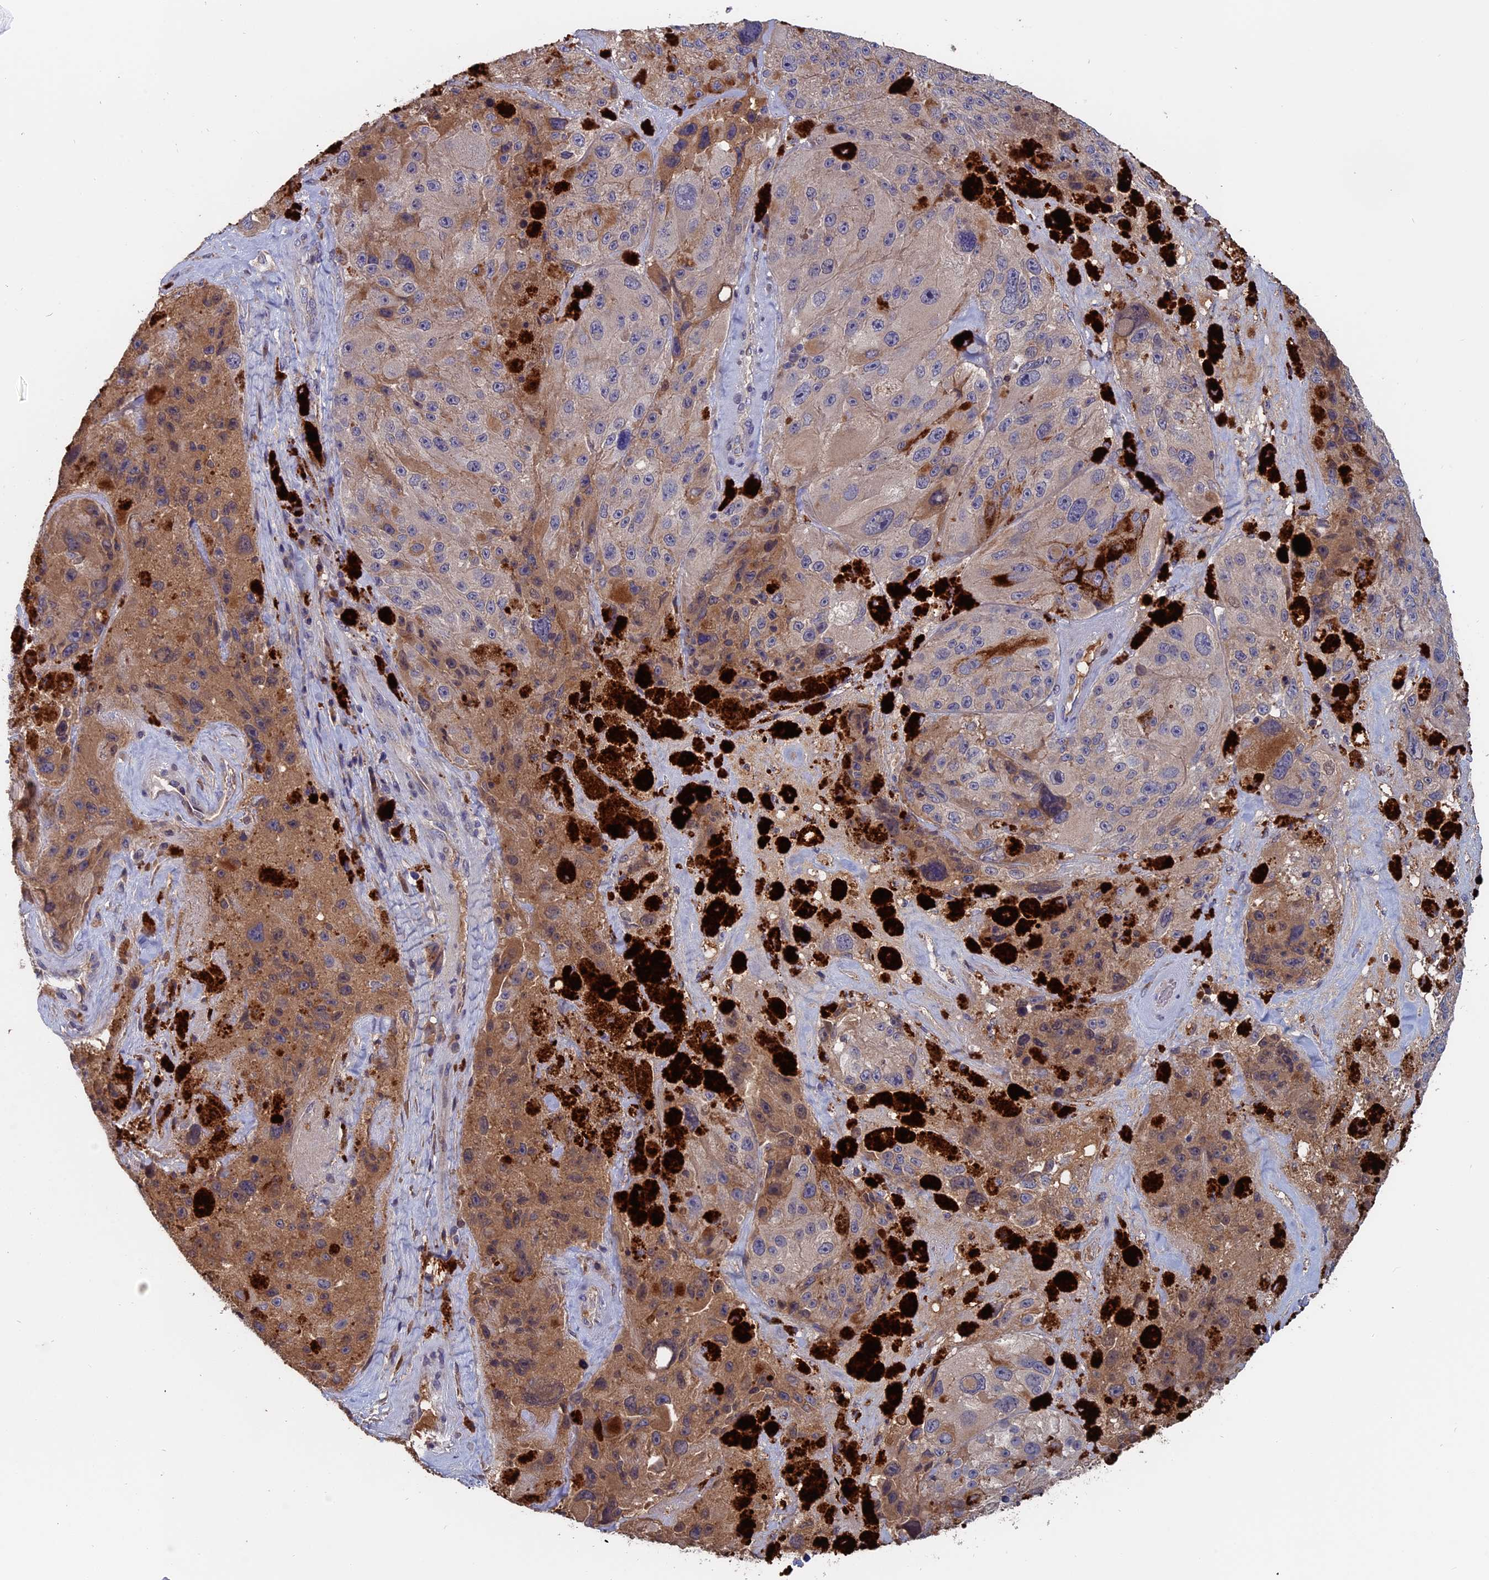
{"staining": {"intensity": "moderate", "quantity": "25%-75%", "location": "cytoplasmic/membranous"}, "tissue": "melanoma", "cell_type": "Tumor cells", "image_type": "cancer", "snomed": [{"axis": "morphology", "description": "Malignant melanoma, Metastatic site"}, {"axis": "topography", "description": "Lymph node"}], "caption": "This photomicrograph exhibits melanoma stained with immunohistochemistry to label a protein in brown. The cytoplasmic/membranous of tumor cells show moderate positivity for the protein. Nuclei are counter-stained blue.", "gene": "SLC33A1", "patient": {"sex": "male", "age": 62}}